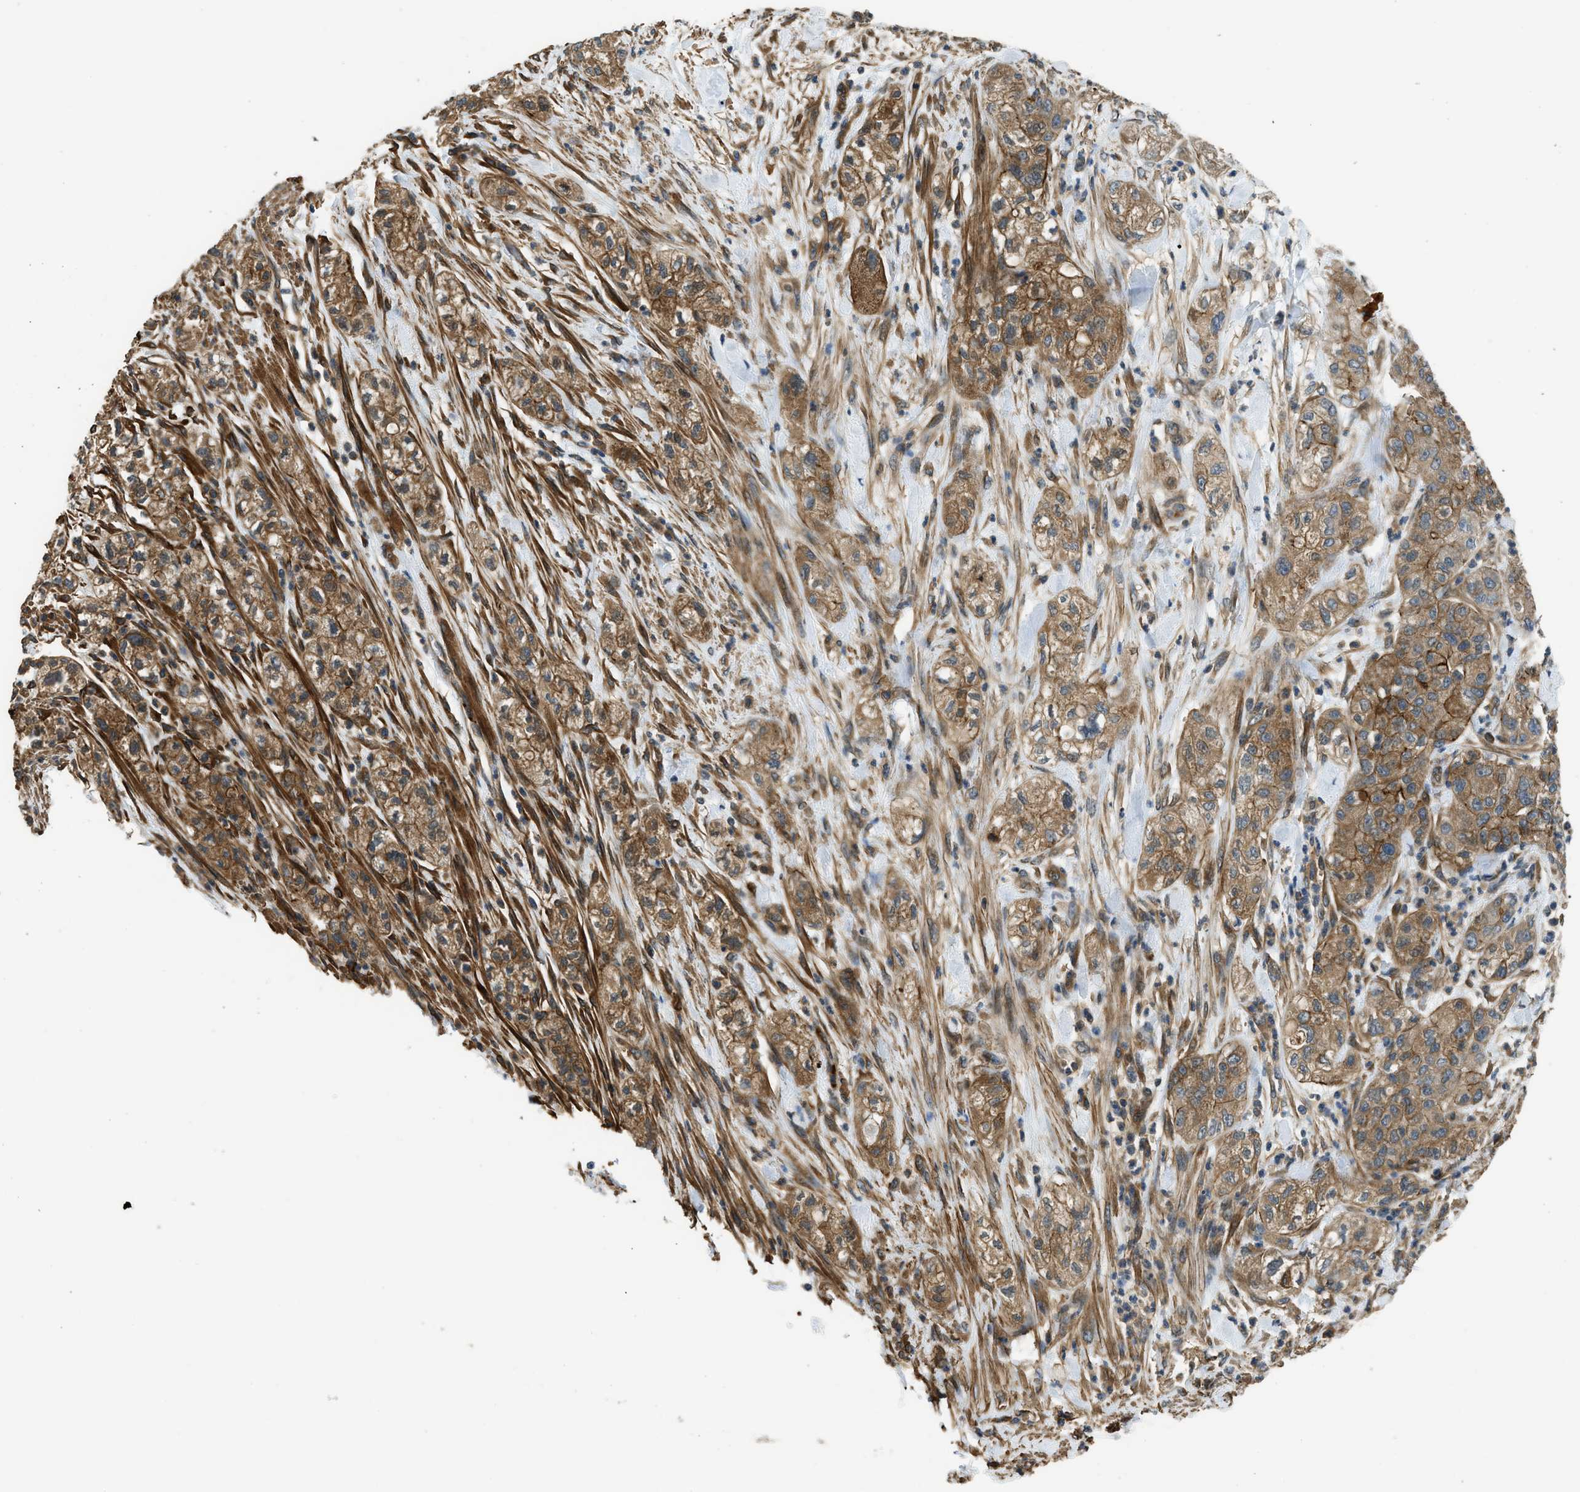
{"staining": {"intensity": "moderate", "quantity": ">75%", "location": "cytoplasmic/membranous"}, "tissue": "pancreatic cancer", "cell_type": "Tumor cells", "image_type": "cancer", "snomed": [{"axis": "morphology", "description": "Adenocarcinoma, NOS"}, {"axis": "topography", "description": "Pancreas"}], "caption": "Immunohistochemical staining of adenocarcinoma (pancreatic) reveals medium levels of moderate cytoplasmic/membranous protein positivity in approximately >75% of tumor cells.", "gene": "CGN", "patient": {"sex": "female", "age": 78}}